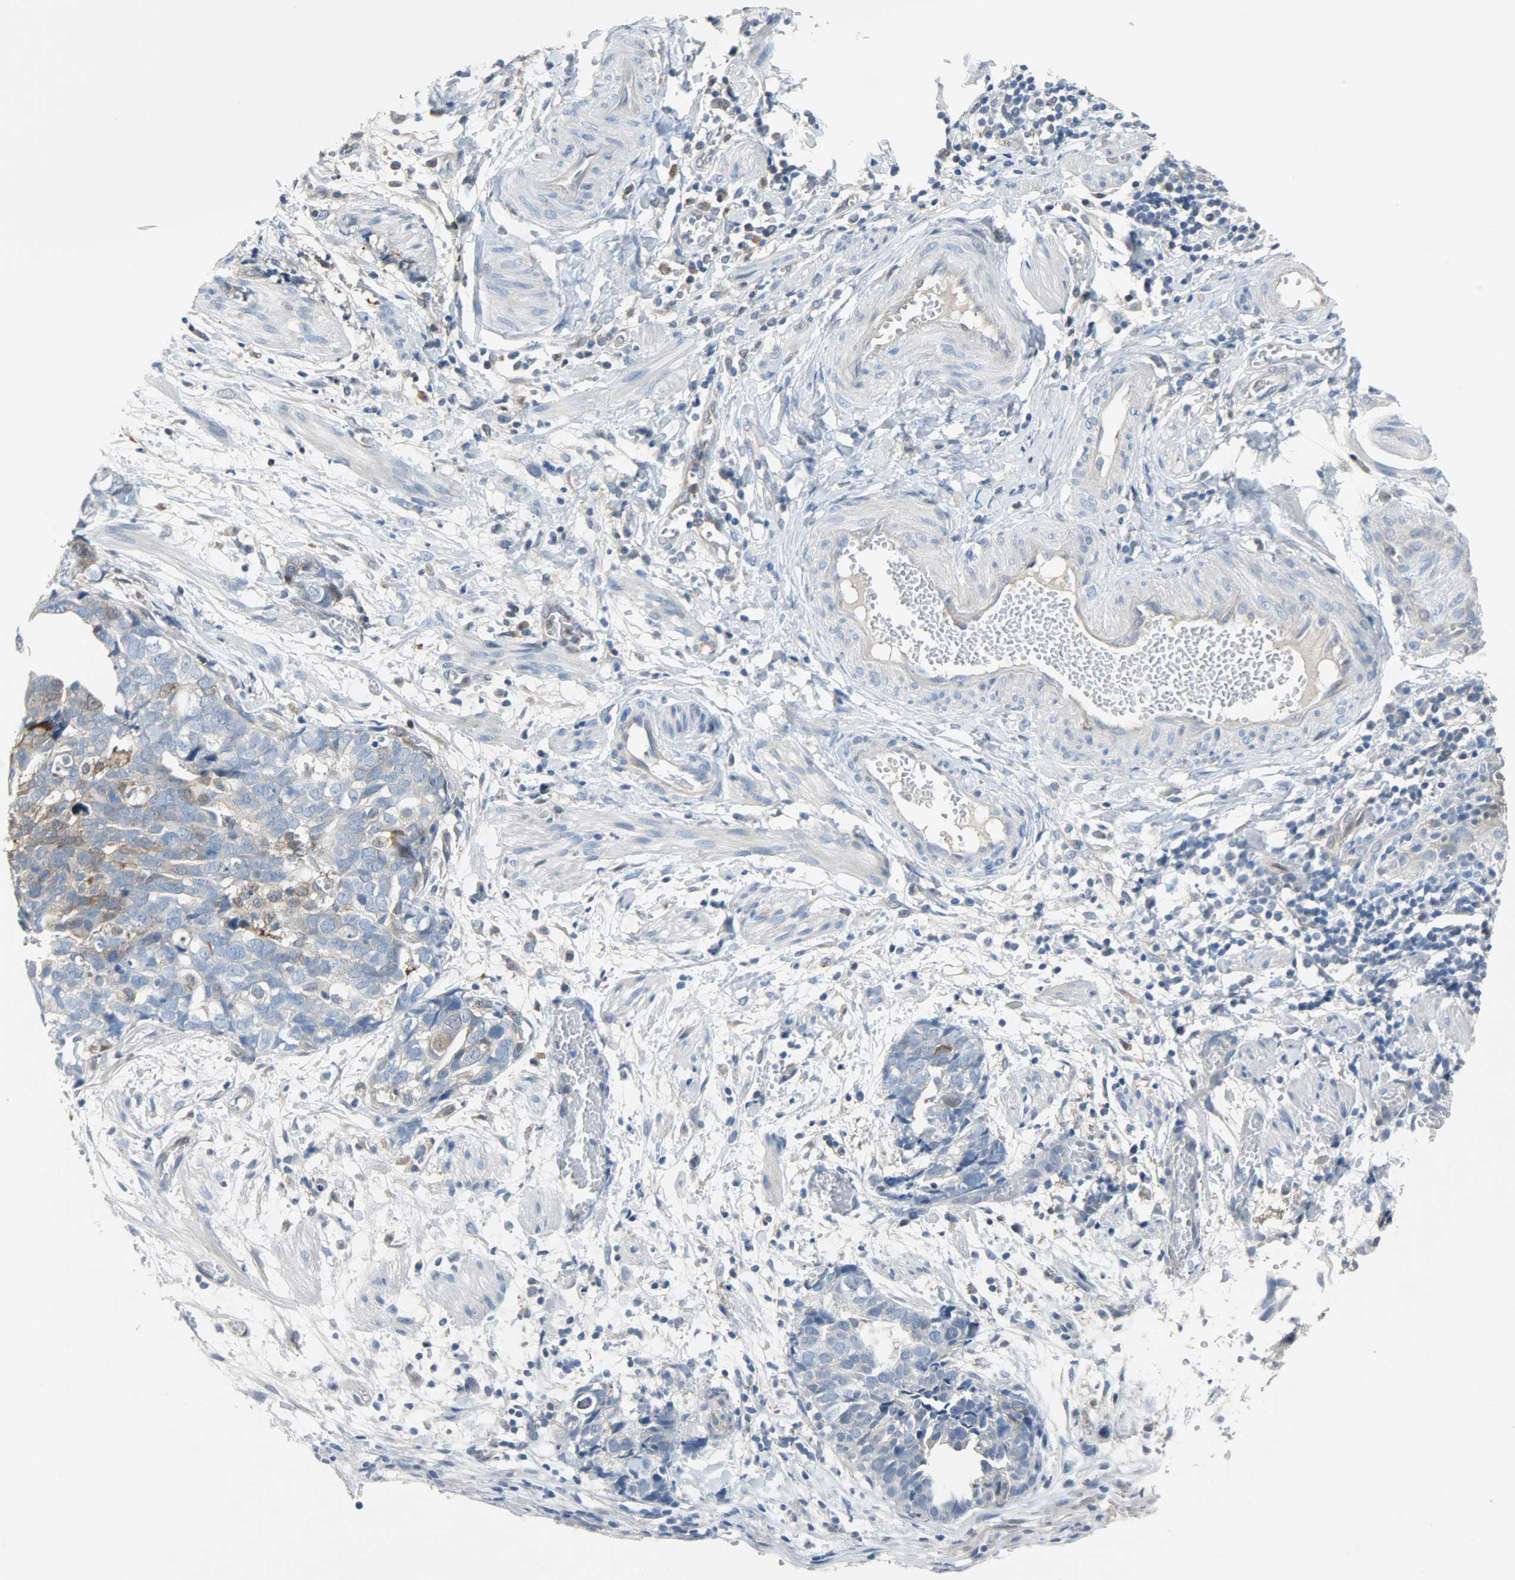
{"staining": {"intensity": "moderate", "quantity": "<25%", "location": "cytoplasmic/membranous"}, "tissue": "ovarian cancer", "cell_type": "Tumor cells", "image_type": "cancer", "snomed": [{"axis": "morphology", "description": "Normal tissue, NOS"}, {"axis": "morphology", "description": "Cystadenocarcinoma, serous, NOS"}, {"axis": "topography", "description": "Fallopian tube"}, {"axis": "topography", "description": "Ovary"}], "caption": "Ovarian cancer (serous cystadenocarcinoma) was stained to show a protein in brown. There is low levels of moderate cytoplasmic/membranous staining in about <25% of tumor cells. Using DAB (brown) and hematoxylin (blue) stains, captured at high magnification using brightfield microscopy.", "gene": "EIF4EBP1", "patient": {"sex": "female", "age": 56}}